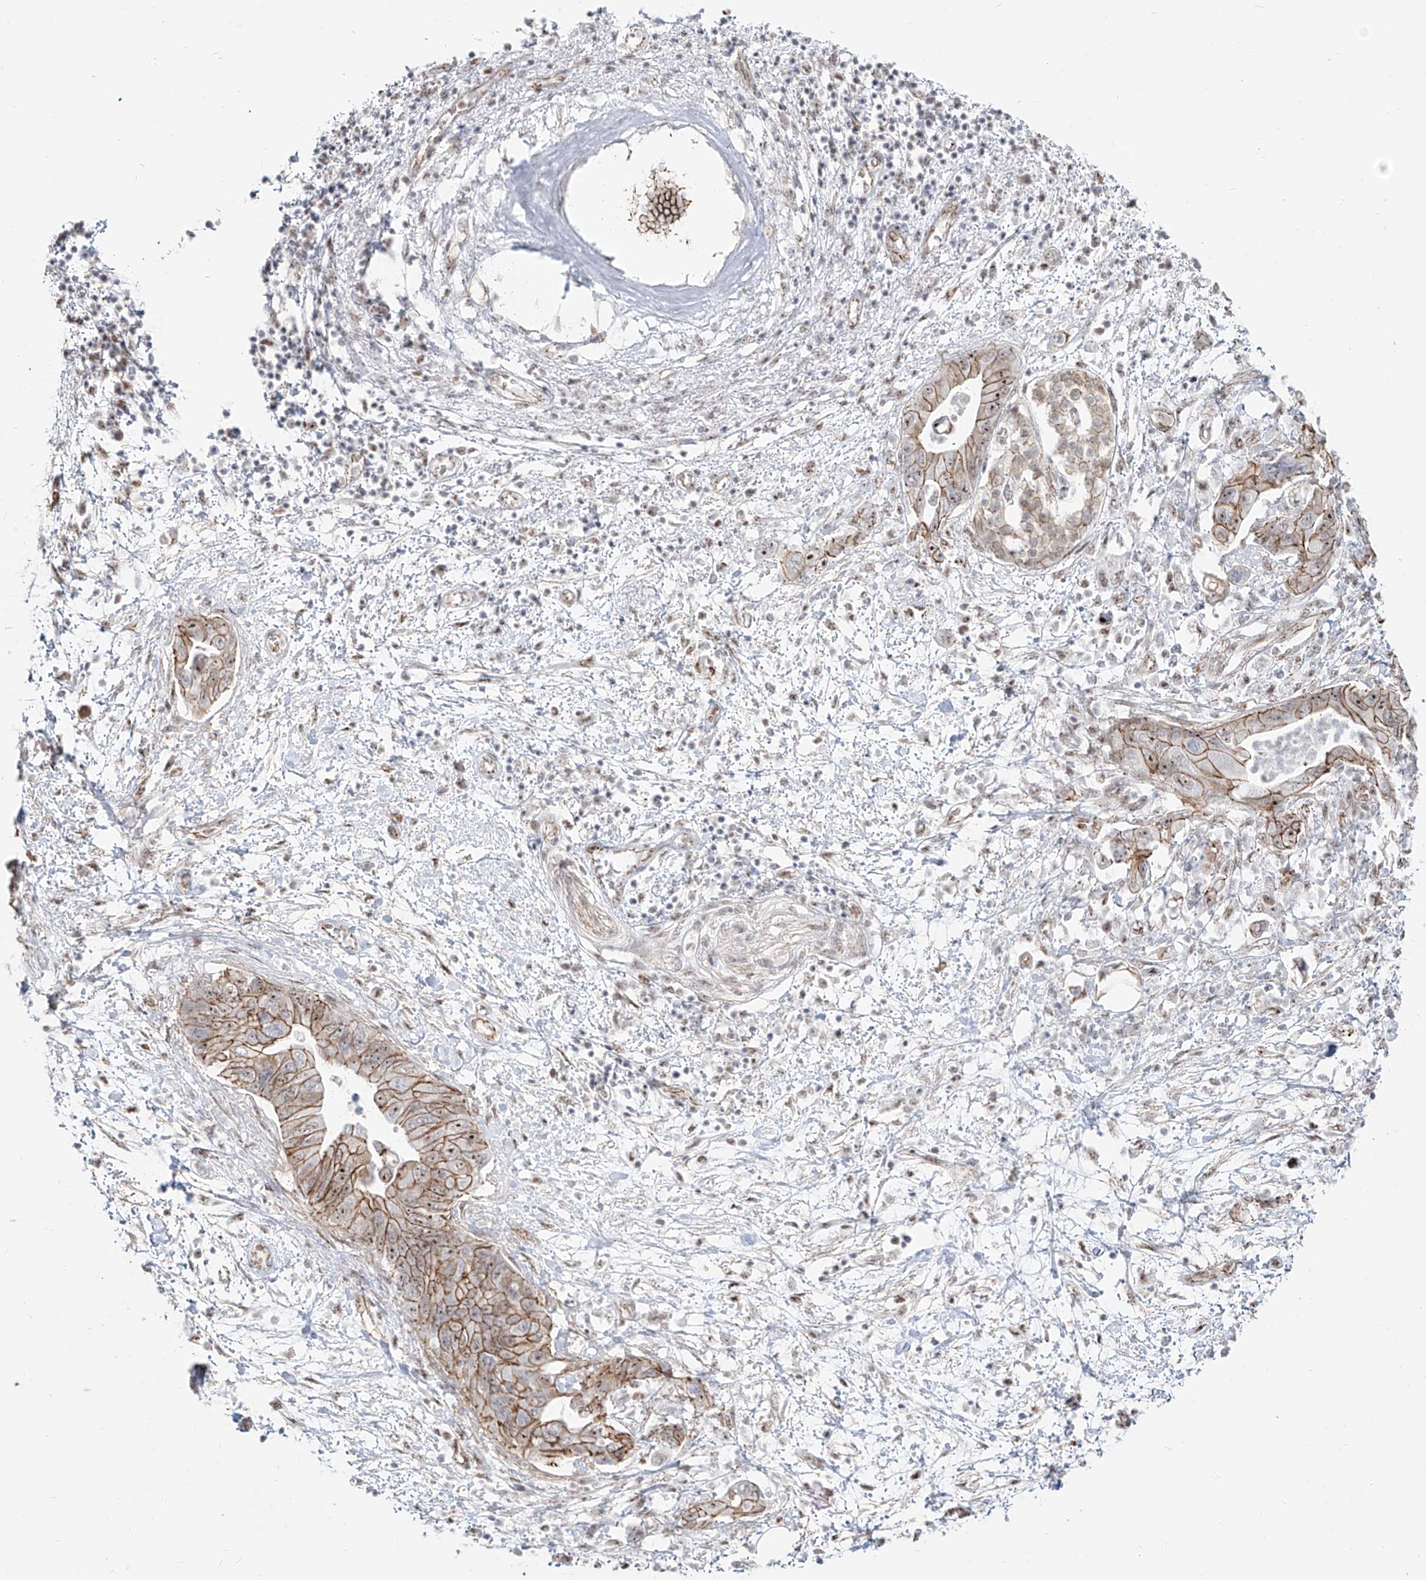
{"staining": {"intensity": "moderate", "quantity": ">75%", "location": "cytoplasmic/membranous,nuclear"}, "tissue": "pancreatic cancer", "cell_type": "Tumor cells", "image_type": "cancer", "snomed": [{"axis": "morphology", "description": "Adenocarcinoma, NOS"}, {"axis": "topography", "description": "Pancreas"}], "caption": "Brown immunohistochemical staining in pancreatic cancer (adenocarcinoma) reveals moderate cytoplasmic/membranous and nuclear expression in about >75% of tumor cells.", "gene": "ZNF710", "patient": {"sex": "female", "age": 73}}